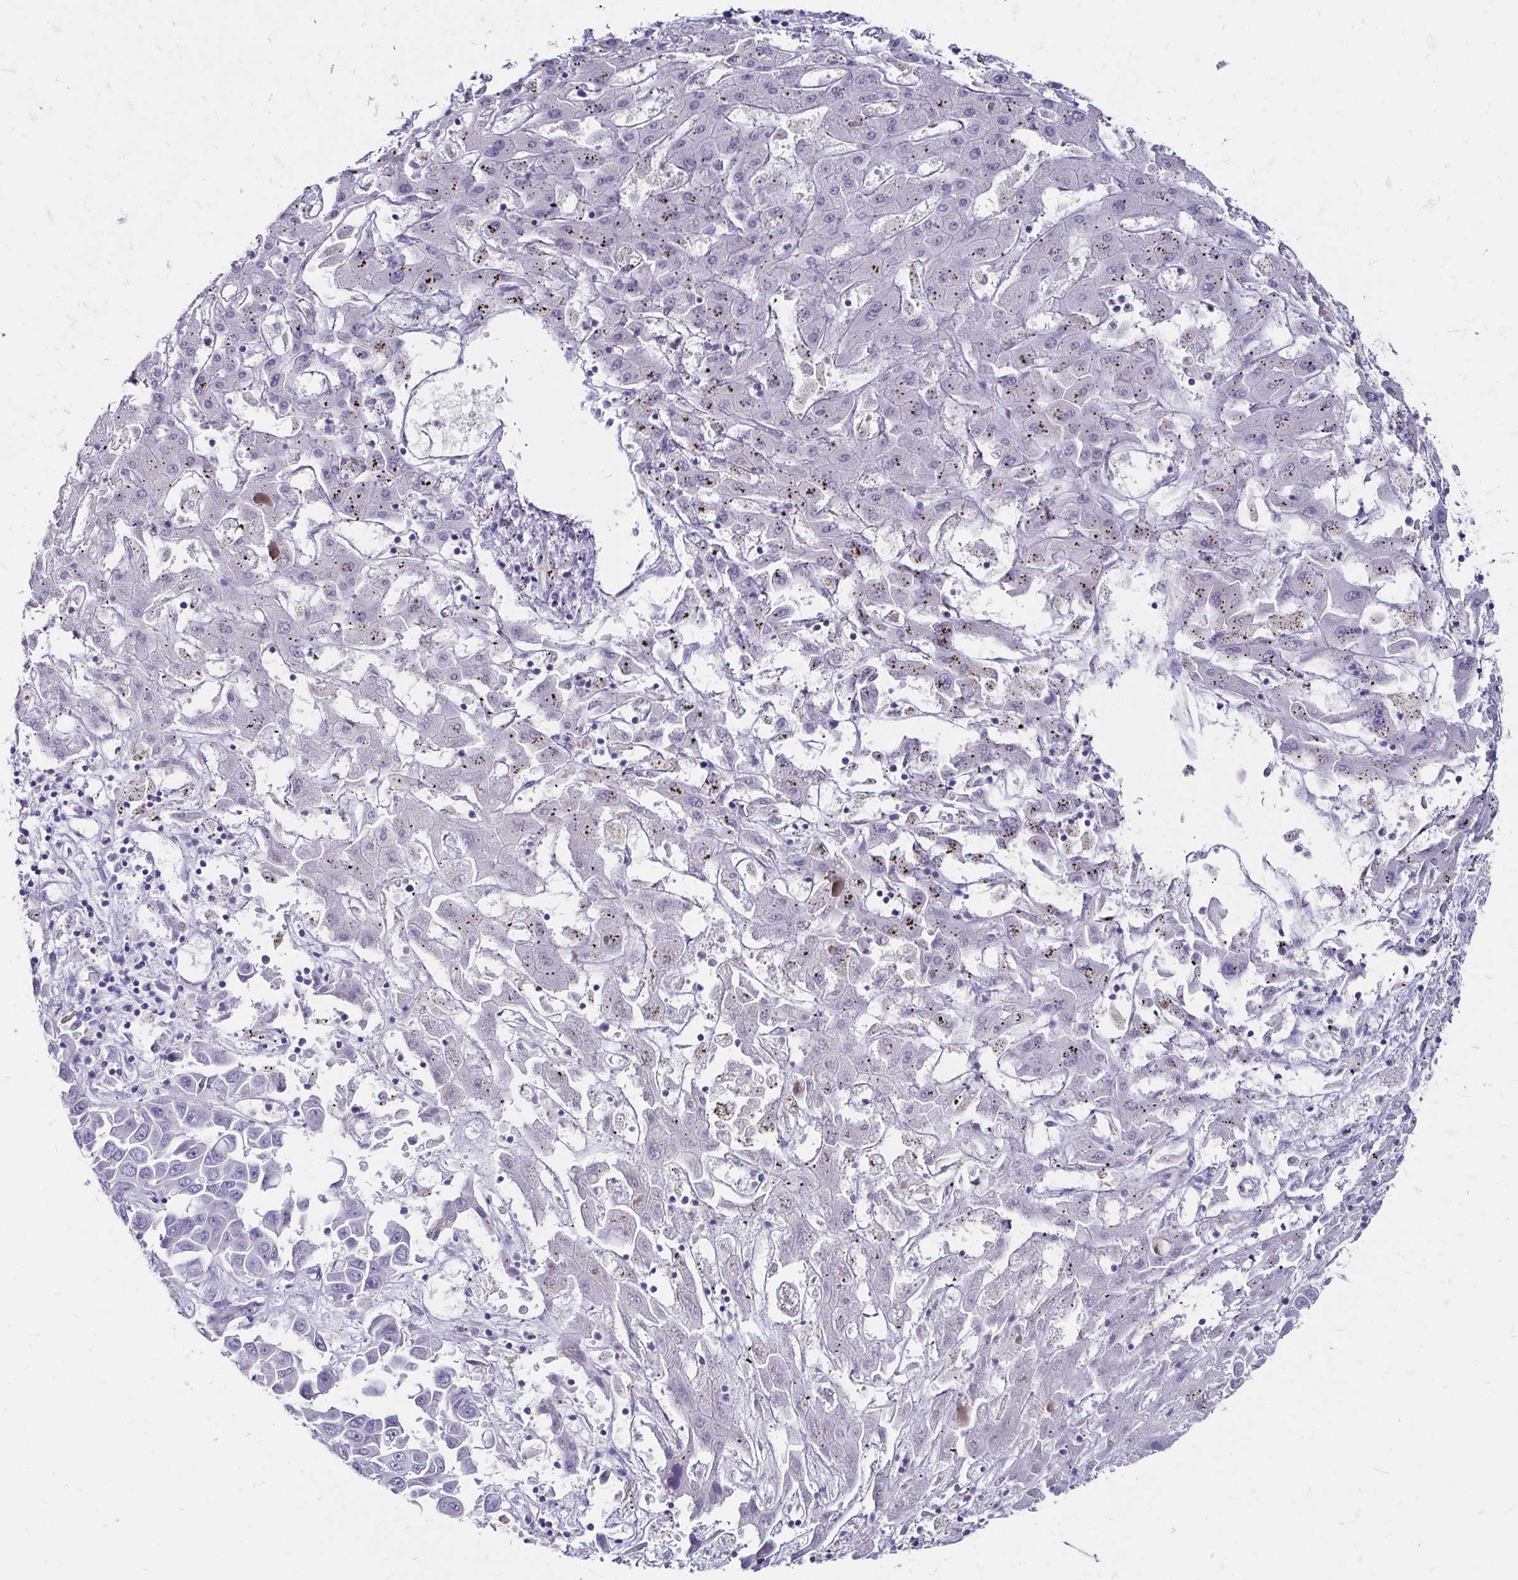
{"staining": {"intensity": "negative", "quantity": "none", "location": "none"}, "tissue": "liver cancer", "cell_type": "Tumor cells", "image_type": "cancer", "snomed": [{"axis": "morphology", "description": "Cholangiocarcinoma"}, {"axis": "topography", "description": "Liver"}], "caption": "DAB (3,3'-diaminobenzidine) immunohistochemical staining of liver cancer (cholangiocarcinoma) displays no significant positivity in tumor cells.", "gene": "SCG3", "patient": {"sex": "female", "age": 52}}